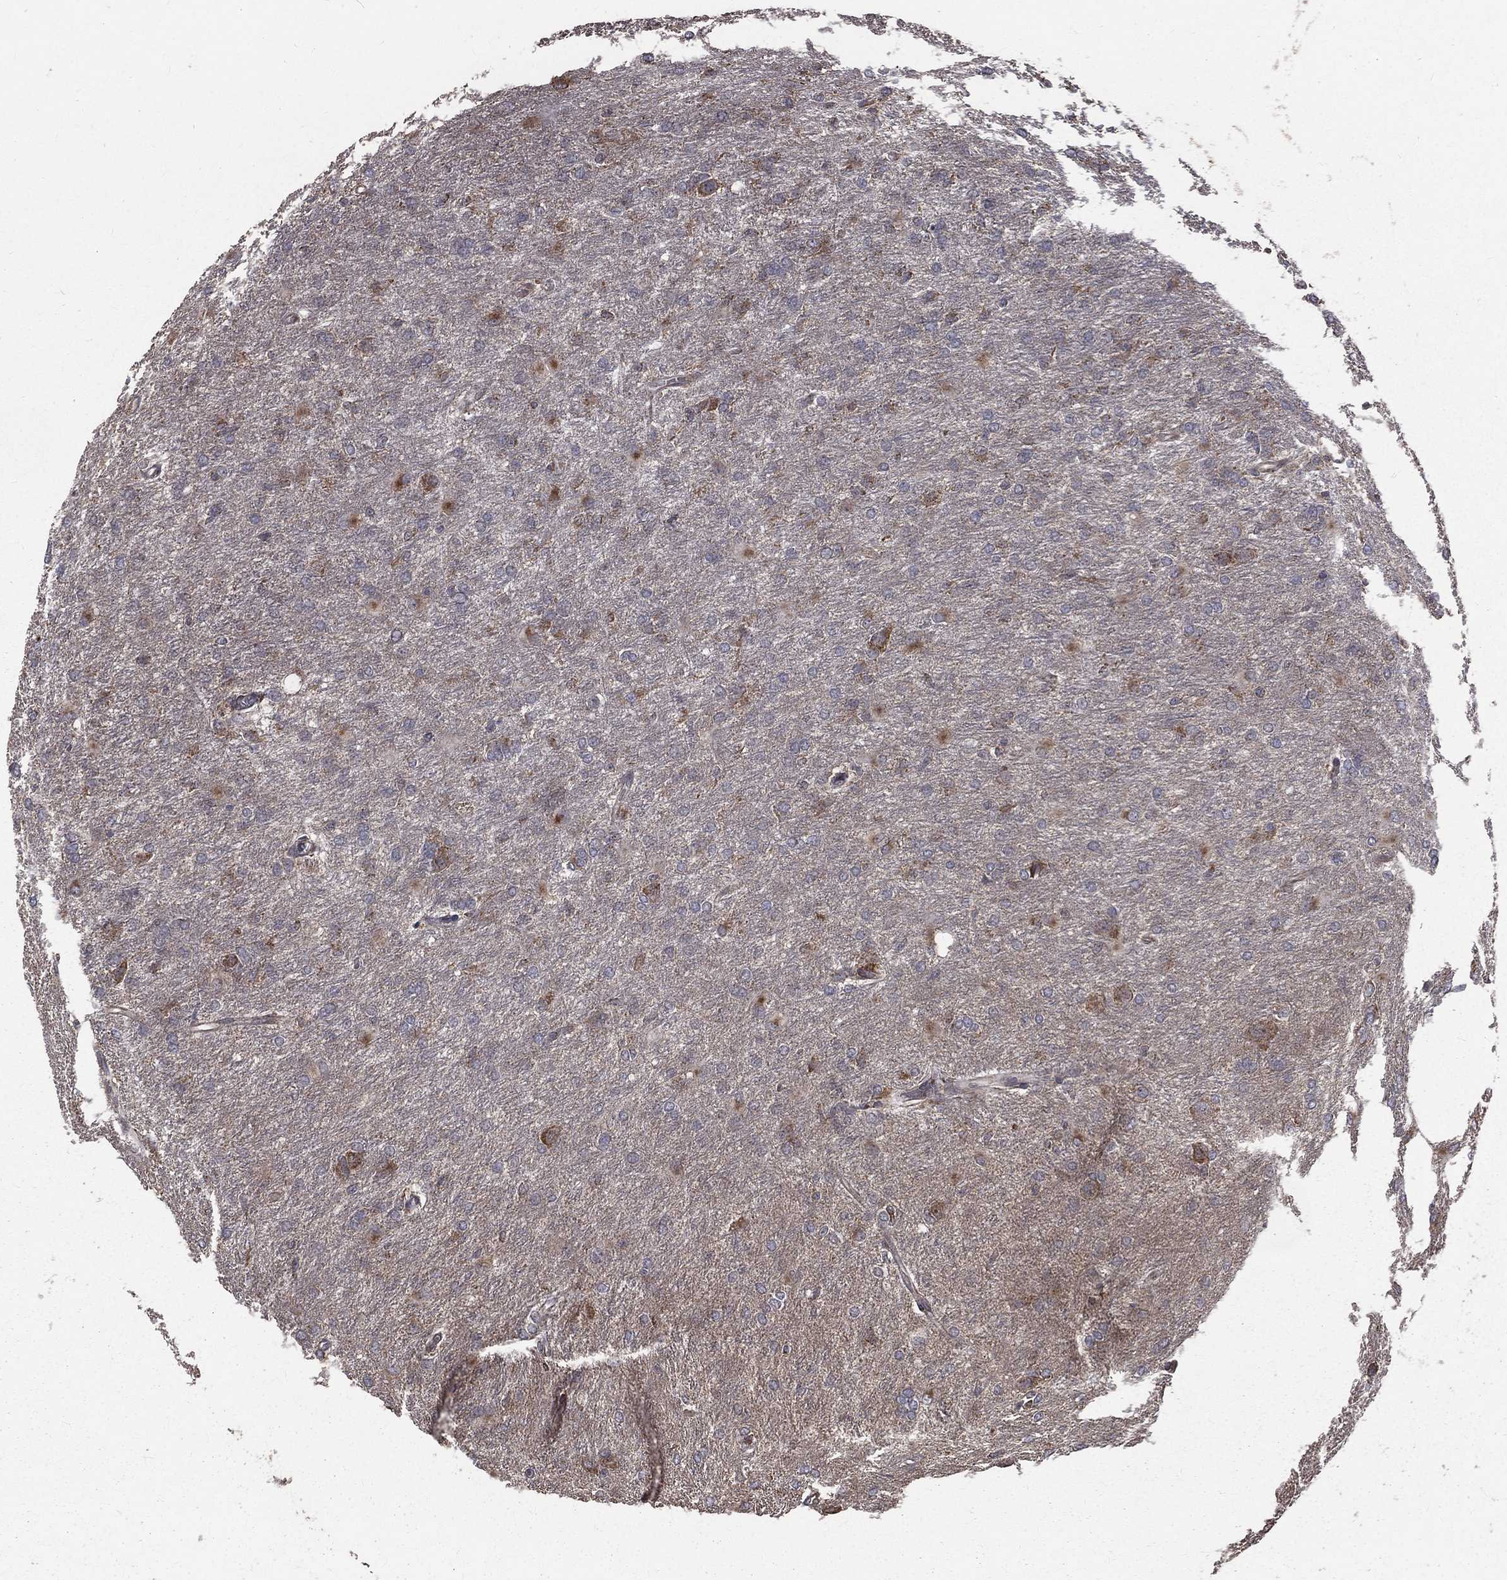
{"staining": {"intensity": "moderate", "quantity": "<25%", "location": "cytoplasmic/membranous"}, "tissue": "glioma", "cell_type": "Tumor cells", "image_type": "cancer", "snomed": [{"axis": "morphology", "description": "Glioma, malignant, High grade"}, {"axis": "topography", "description": "Brain"}], "caption": "Tumor cells display low levels of moderate cytoplasmic/membranous positivity in approximately <25% of cells in high-grade glioma (malignant).", "gene": "OLFML1", "patient": {"sex": "male", "age": 68}}